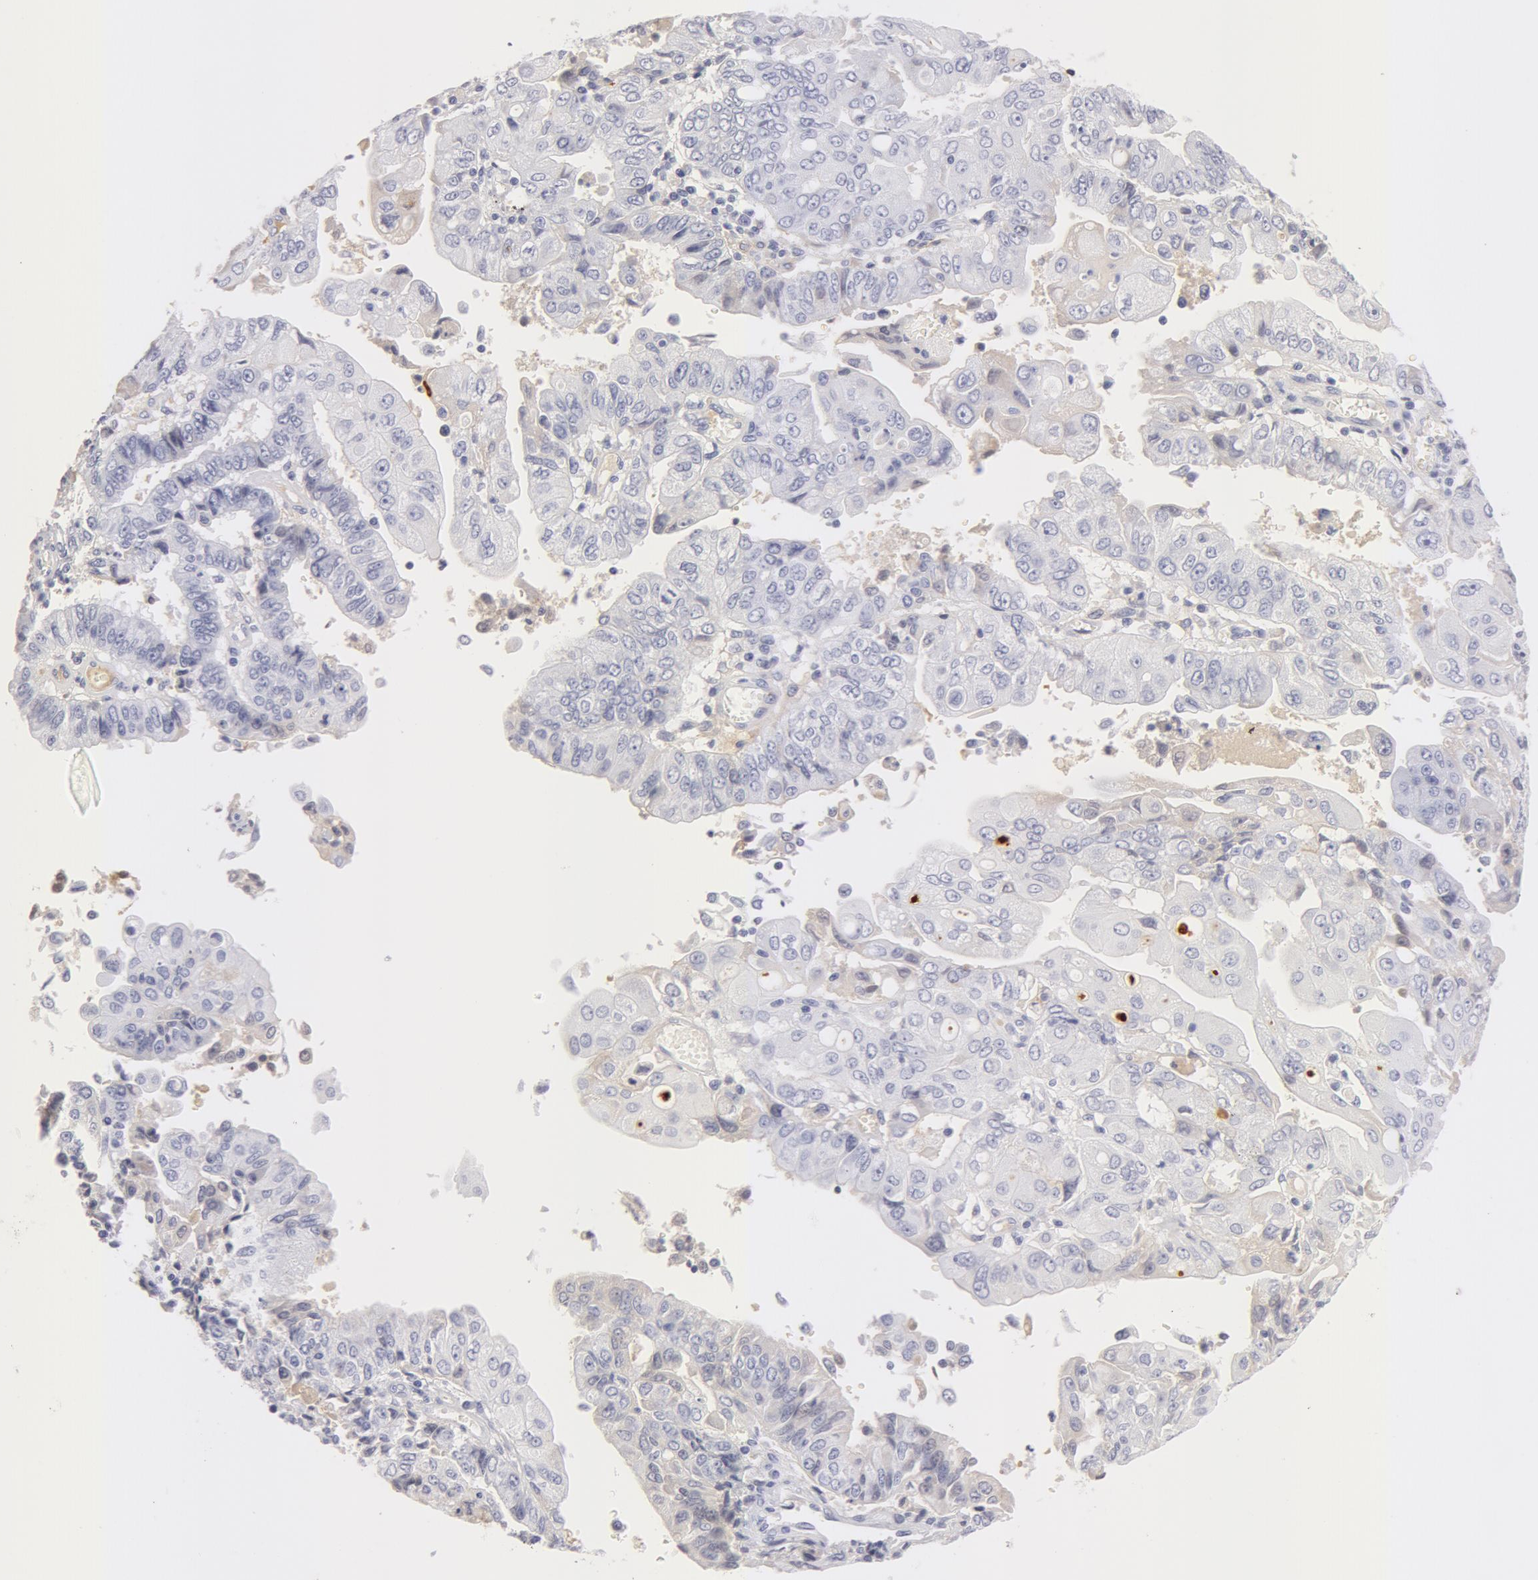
{"staining": {"intensity": "negative", "quantity": "none", "location": "none"}, "tissue": "endometrial cancer", "cell_type": "Tumor cells", "image_type": "cancer", "snomed": [{"axis": "morphology", "description": "Adenocarcinoma, NOS"}, {"axis": "topography", "description": "Endometrium"}], "caption": "DAB immunohistochemical staining of human endometrial cancer demonstrates no significant positivity in tumor cells.", "gene": "AHSG", "patient": {"sex": "female", "age": 75}}